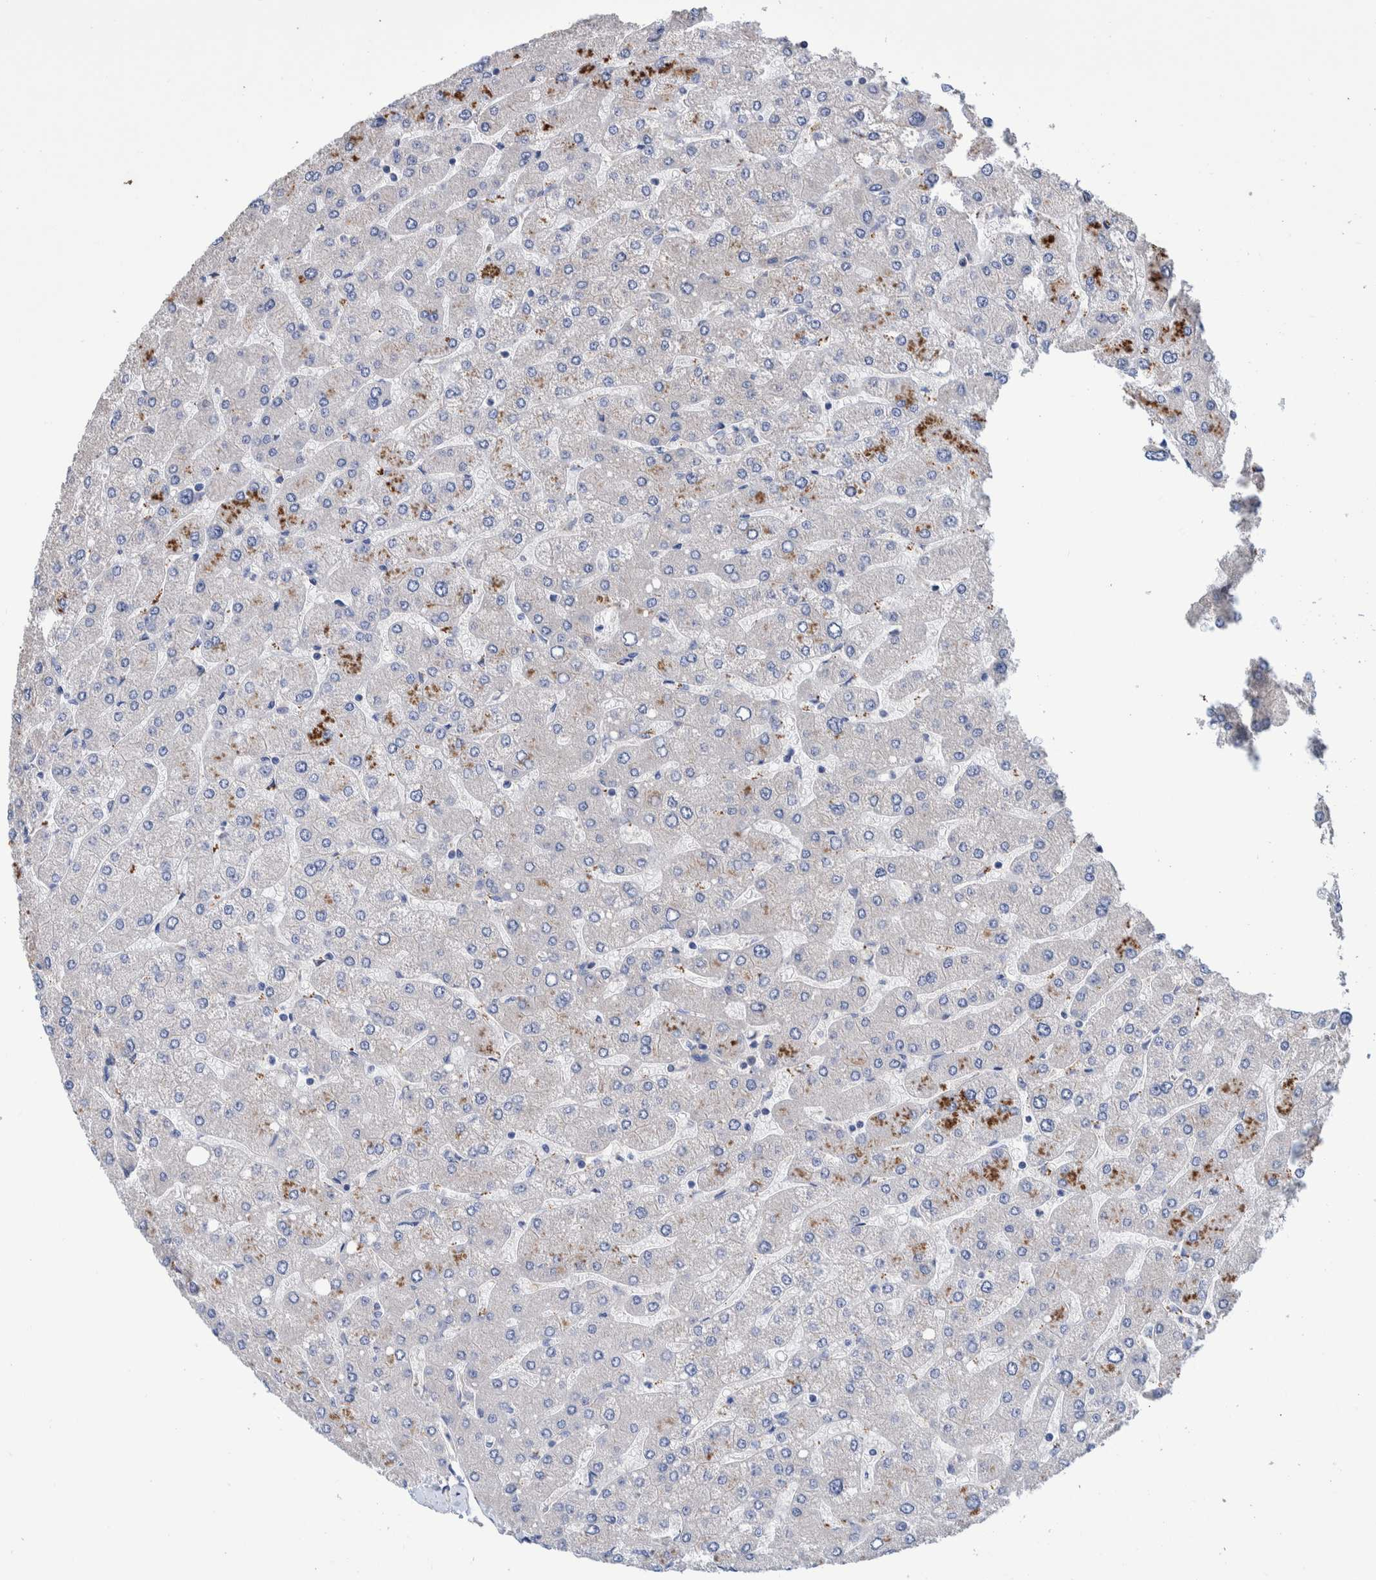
{"staining": {"intensity": "negative", "quantity": "none", "location": "none"}, "tissue": "liver", "cell_type": "Cholangiocytes", "image_type": "normal", "snomed": [{"axis": "morphology", "description": "Normal tissue, NOS"}, {"axis": "topography", "description": "Liver"}], "caption": "The immunohistochemistry micrograph has no significant positivity in cholangiocytes of liver.", "gene": "SLC45A4", "patient": {"sex": "male", "age": 55}}